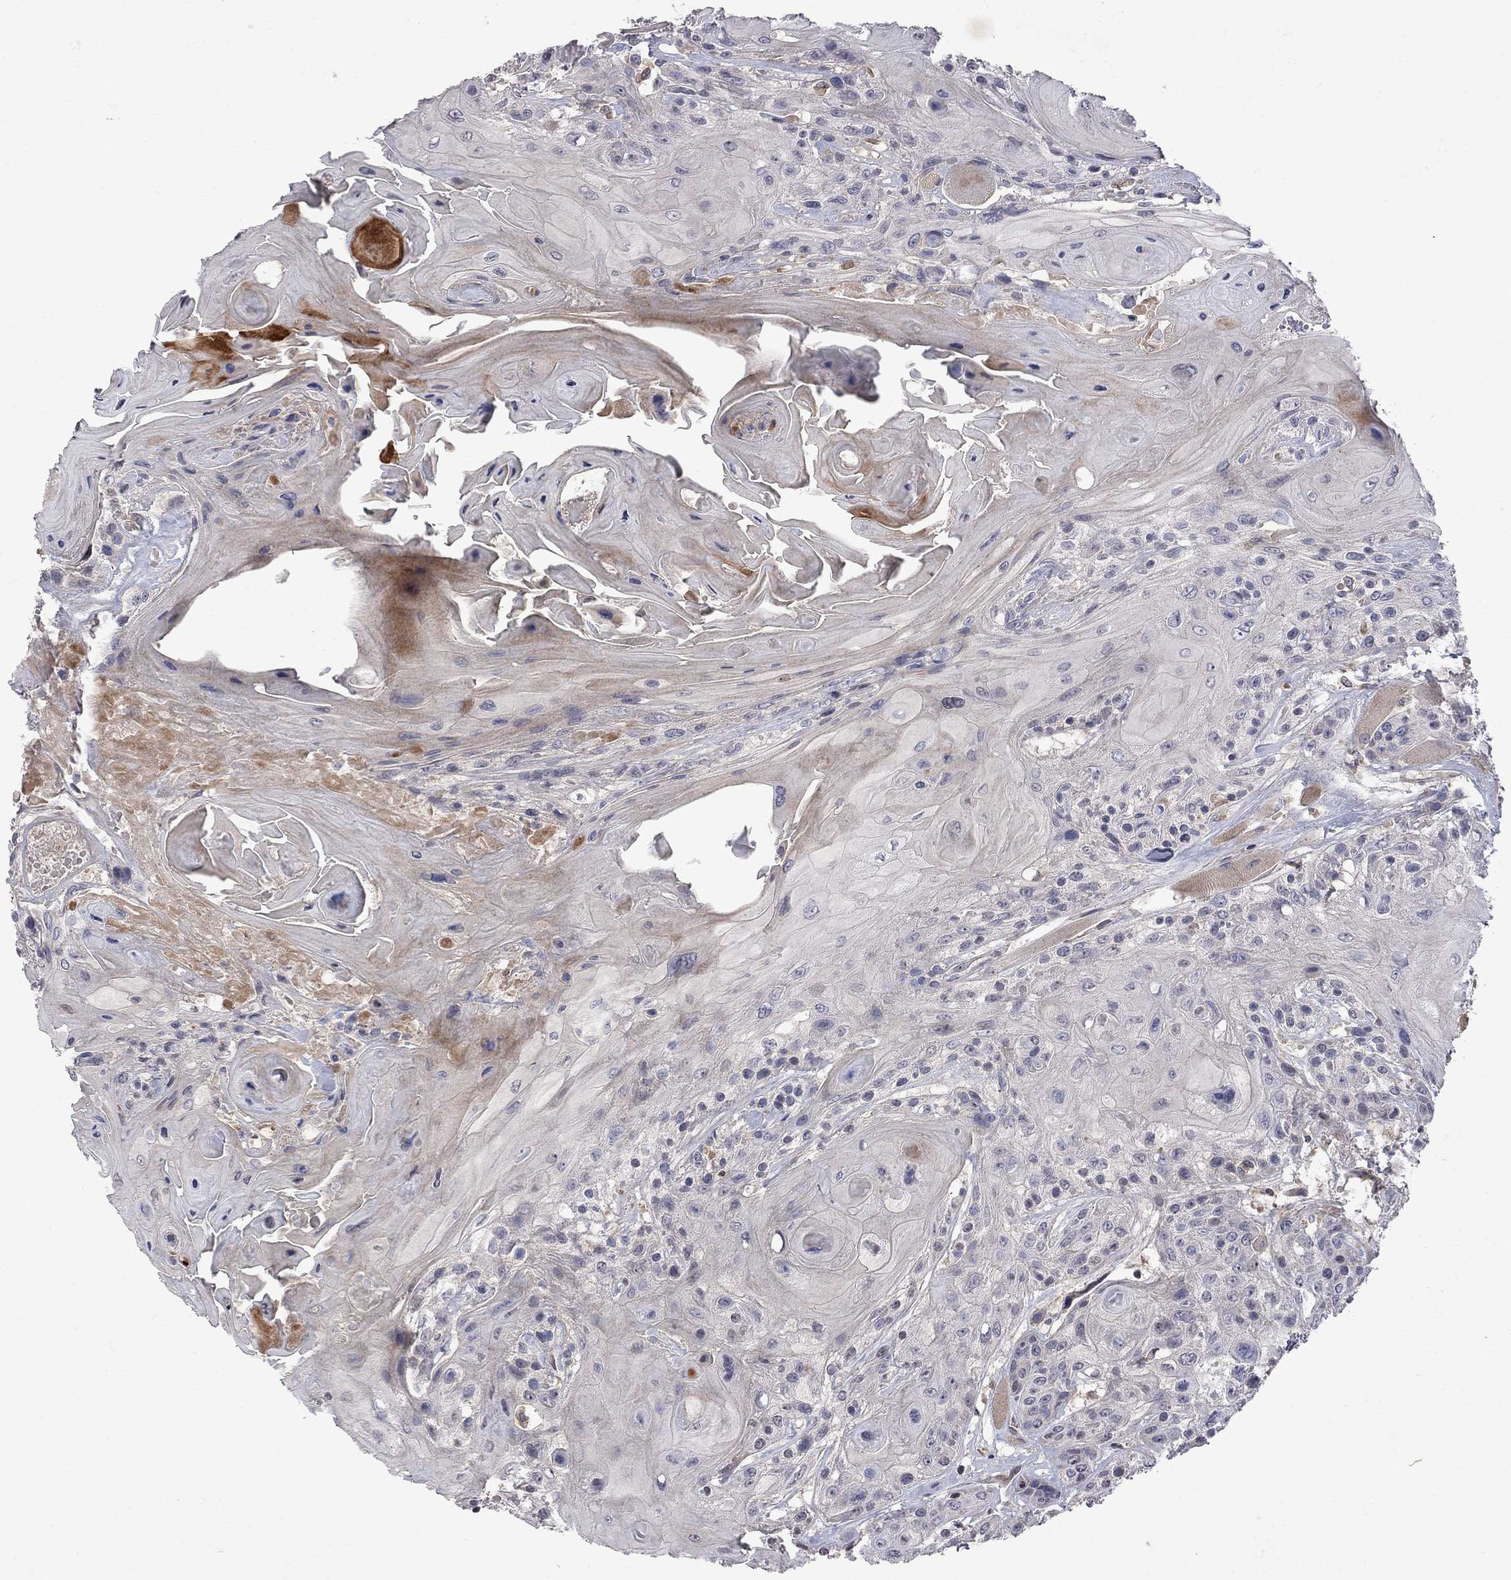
{"staining": {"intensity": "negative", "quantity": "none", "location": "none"}, "tissue": "head and neck cancer", "cell_type": "Tumor cells", "image_type": "cancer", "snomed": [{"axis": "morphology", "description": "Squamous cell carcinoma, NOS"}, {"axis": "topography", "description": "Head-Neck"}], "caption": "This is an immunohistochemistry (IHC) image of human head and neck squamous cell carcinoma. There is no expression in tumor cells.", "gene": "ABI3", "patient": {"sex": "female", "age": 59}}